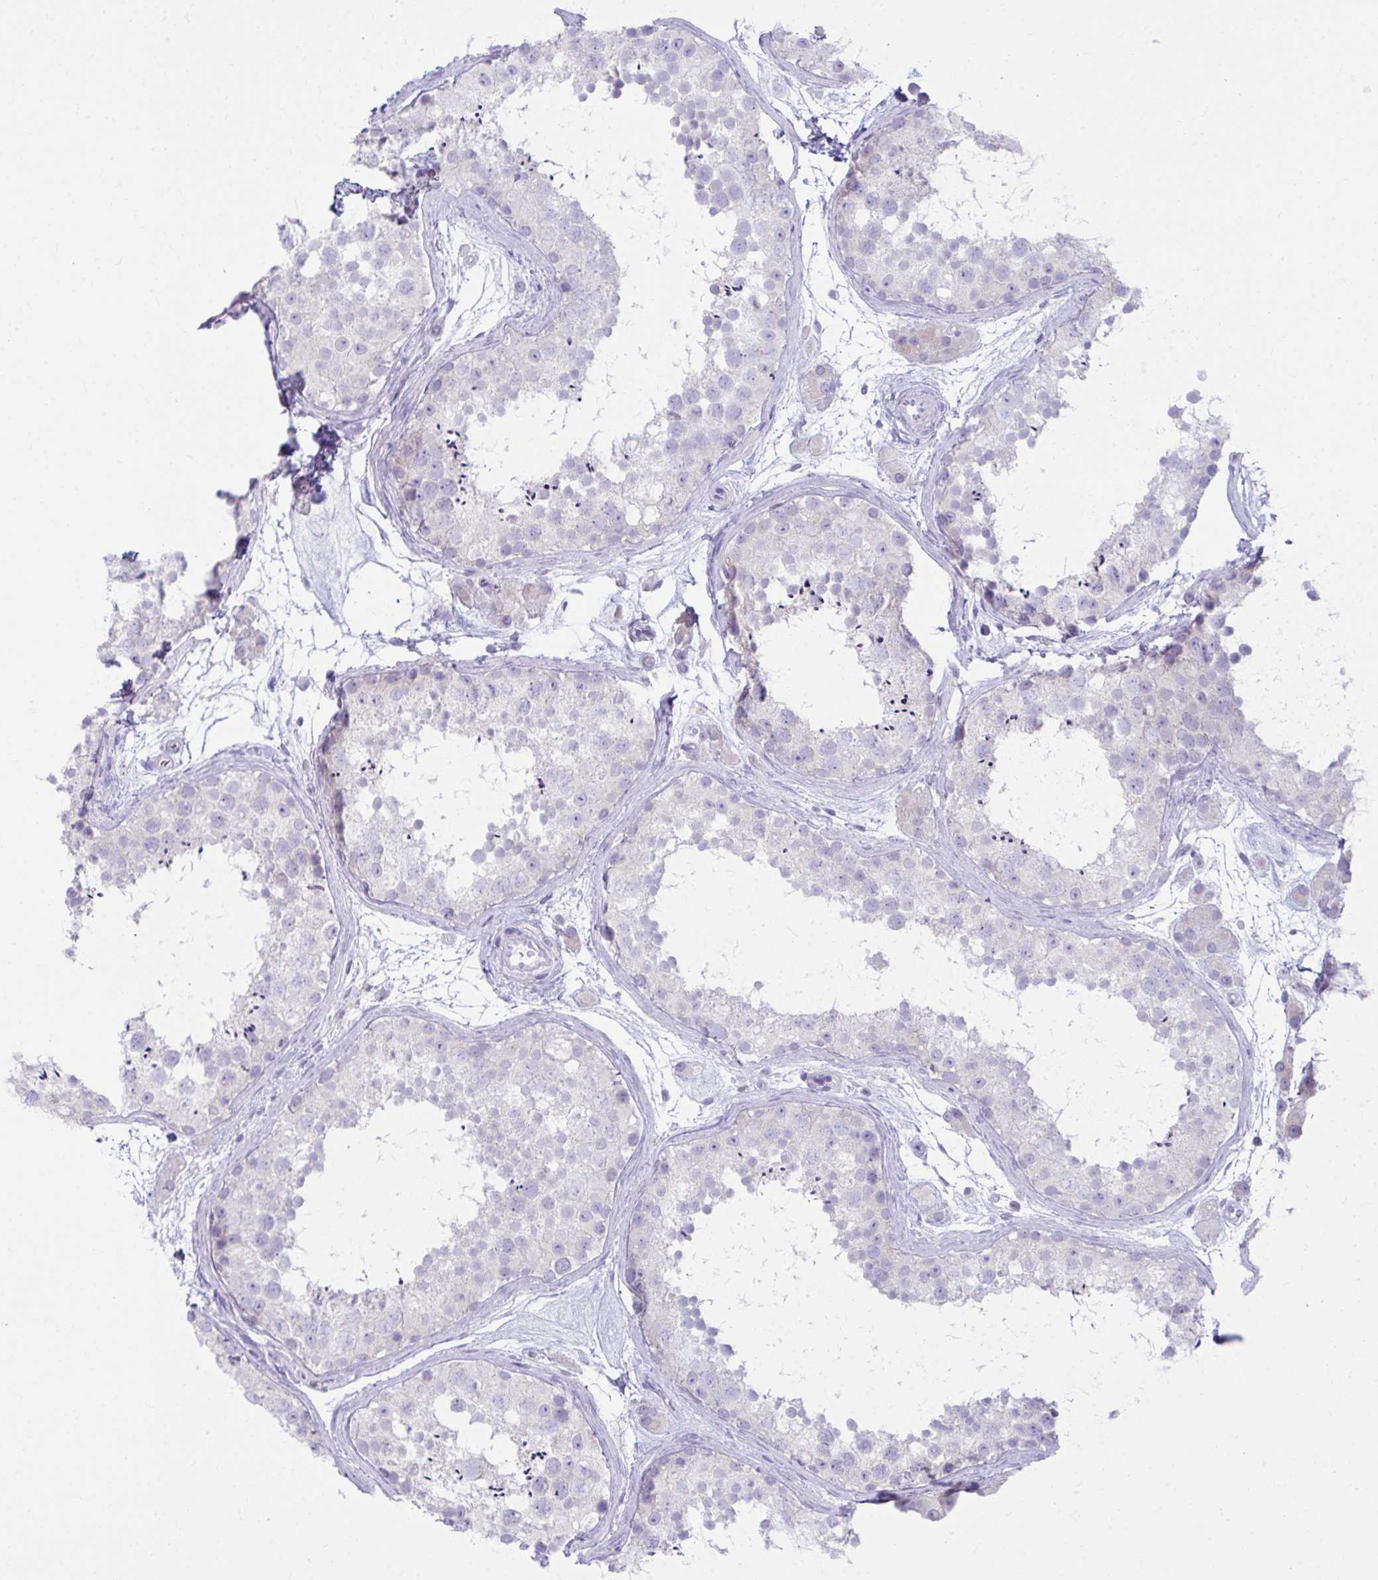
{"staining": {"intensity": "negative", "quantity": "none", "location": "none"}, "tissue": "testis", "cell_type": "Cells in seminiferous ducts", "image_type": "normal", "snomed": [{"axis": "morphology", "description": "Normal tissue, NOS"}, {"axis": "topography", "description": "Testis"}], "caption": "DAB (3,3'-diaminobenzidine) immunohistochemical staining of benign human testis exhibits no significant expression in cells in seminiferous ducts. (DAB immunohistochemistry (IHC) with hematoxylin counter stain).", "gene": "OR7A5", "patient": {"sex": "male", "age": 41}}